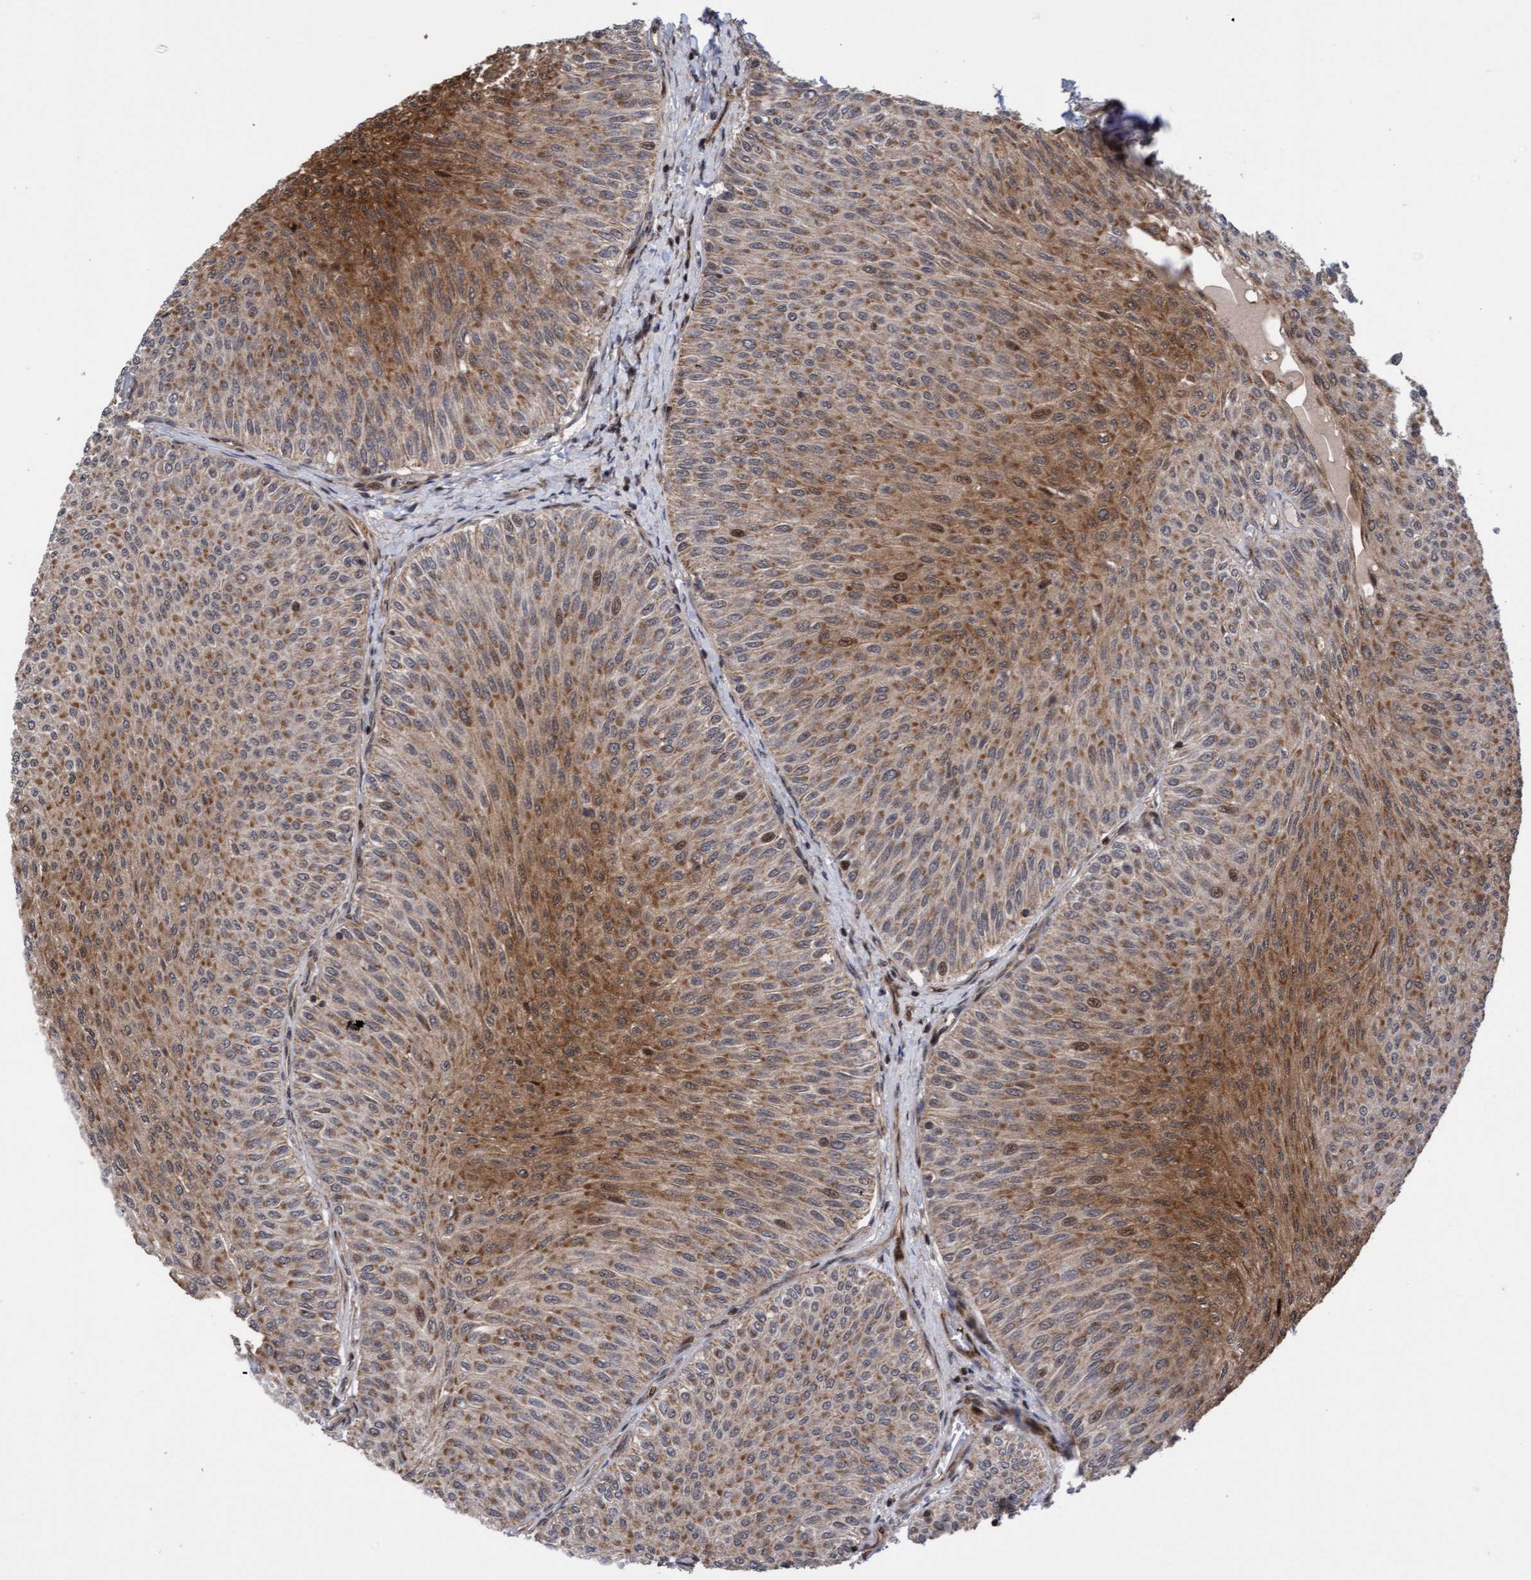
{"staining": {"intensity": "moderate", "quantity": ">75%", "location": "cytoplasmic/membranous,nuclear"}, "tissue": "urothelial cancer", "cell_type": "Tumor cells", "image_type": "cancer", "snomed": [{"axis": "morphology", "description": "Urothelial carcinoma, Low grade"}, {"axis": "topography", "description": "Urinary bladder"}], "caption": "High-magnification brightfield microscopy of urothelial carcinoma (low-grade) stained with DAB (brown) and counterstained with hematoxylin (blue). tumor cells exhibit moderate cytoplasmic/membranous and nuclear staining is seen in approximately>75% of cells. (DAB IHC, brown staining for protein, blue staining for nuclei).", "gene": "ITFG1", "patient": {"sex": "male", "age": 78}}